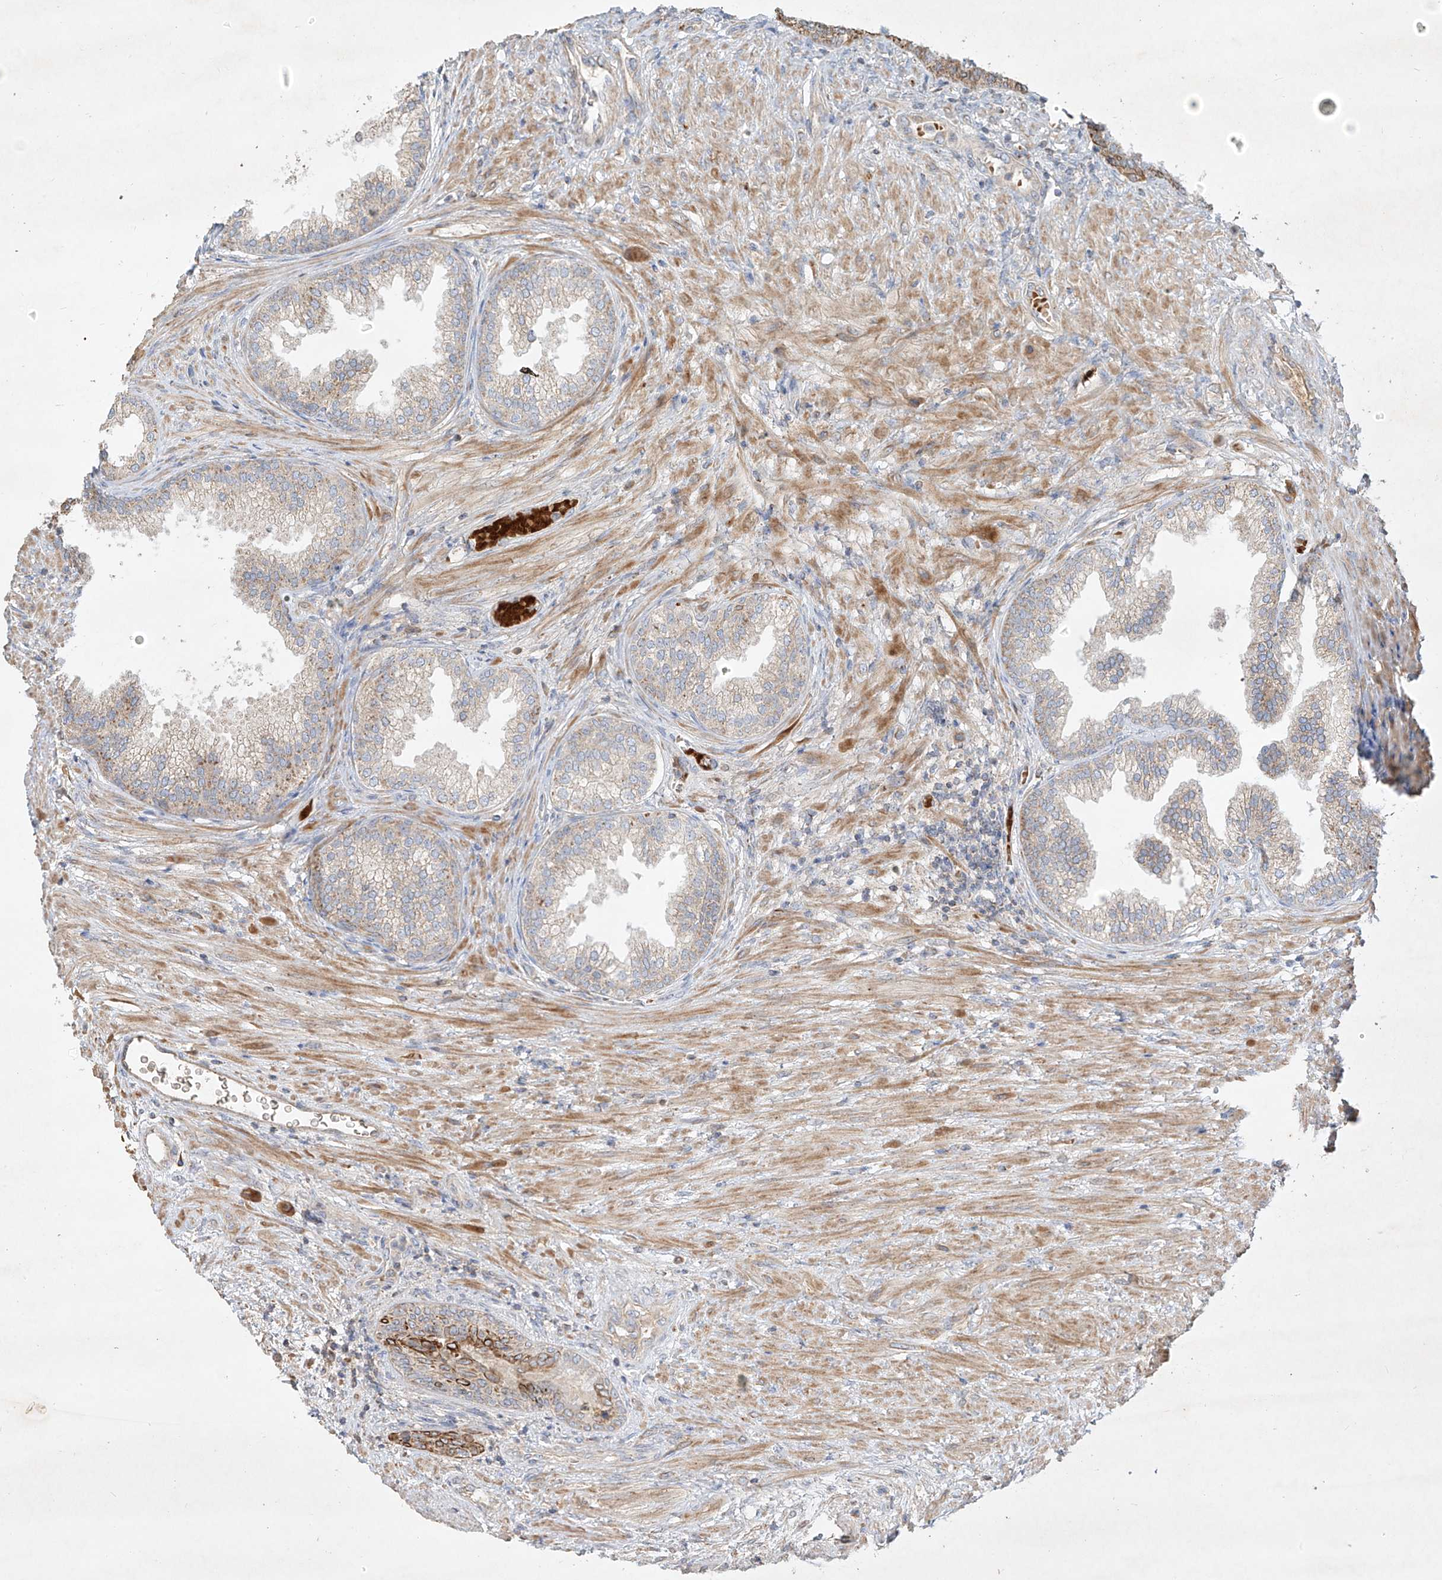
{"staining": {"intensity": "strong", "quantity": "<25%", "location": "cytoplasmic/membranous"}, "tissue": "prostate", "cell_type": "Glandular cells", "image_type": "normal", "snomed": [{"axis": "morphology", "description": "Normal tissue, NOS"}, {"axis": "topography", "description": "Prostate"}], "caption": "DAB (3,3'-diaminobenzidine) immunohistochemical staining of benign human prostate reveals strong cytoplasmic/membranous protein expression in approximately <25% of glandular cells.", "gene": "KPNA7", "patient": {"sex": "male", "age": 76}}